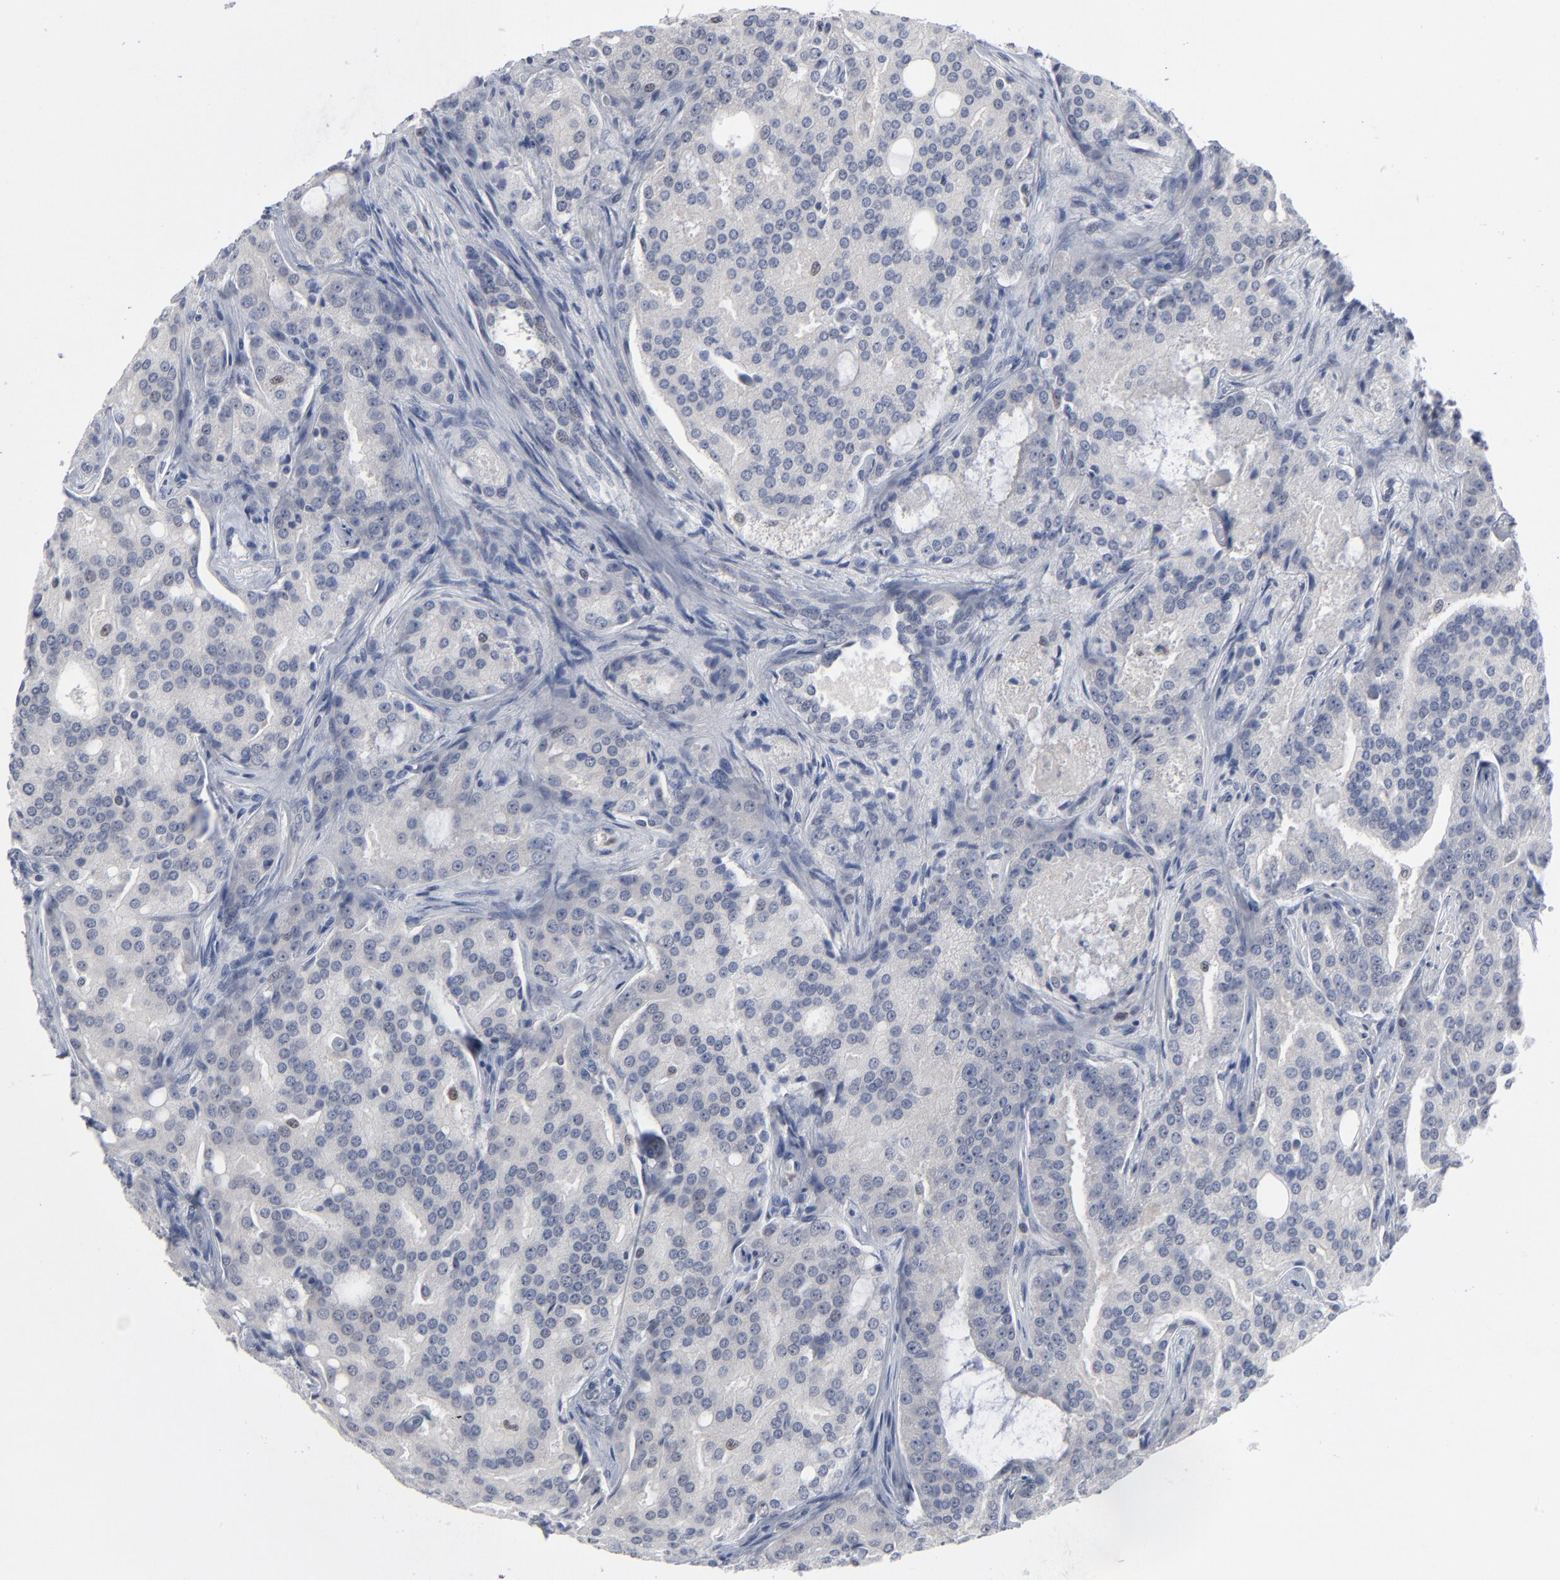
{"staining": {"intensity": "negative", "quantity": "none", "location": "none"}, "tissue": "prostate cancer", "cell_type": "Tumor cells", "image_type": "cancer", "snomed": [{"axis": "morphology", "description": "Adenocarcinoma, High grade"}, {"axis": "topography", "description": "Prostate"}], "caption": "A histopathology image of human prostate cancer is negative for staining in tumor cells. (IHC, brightfield microscopy, high magnification).", "gene": "FOXN2", "patient": {"sex": "male", "age": 72}}